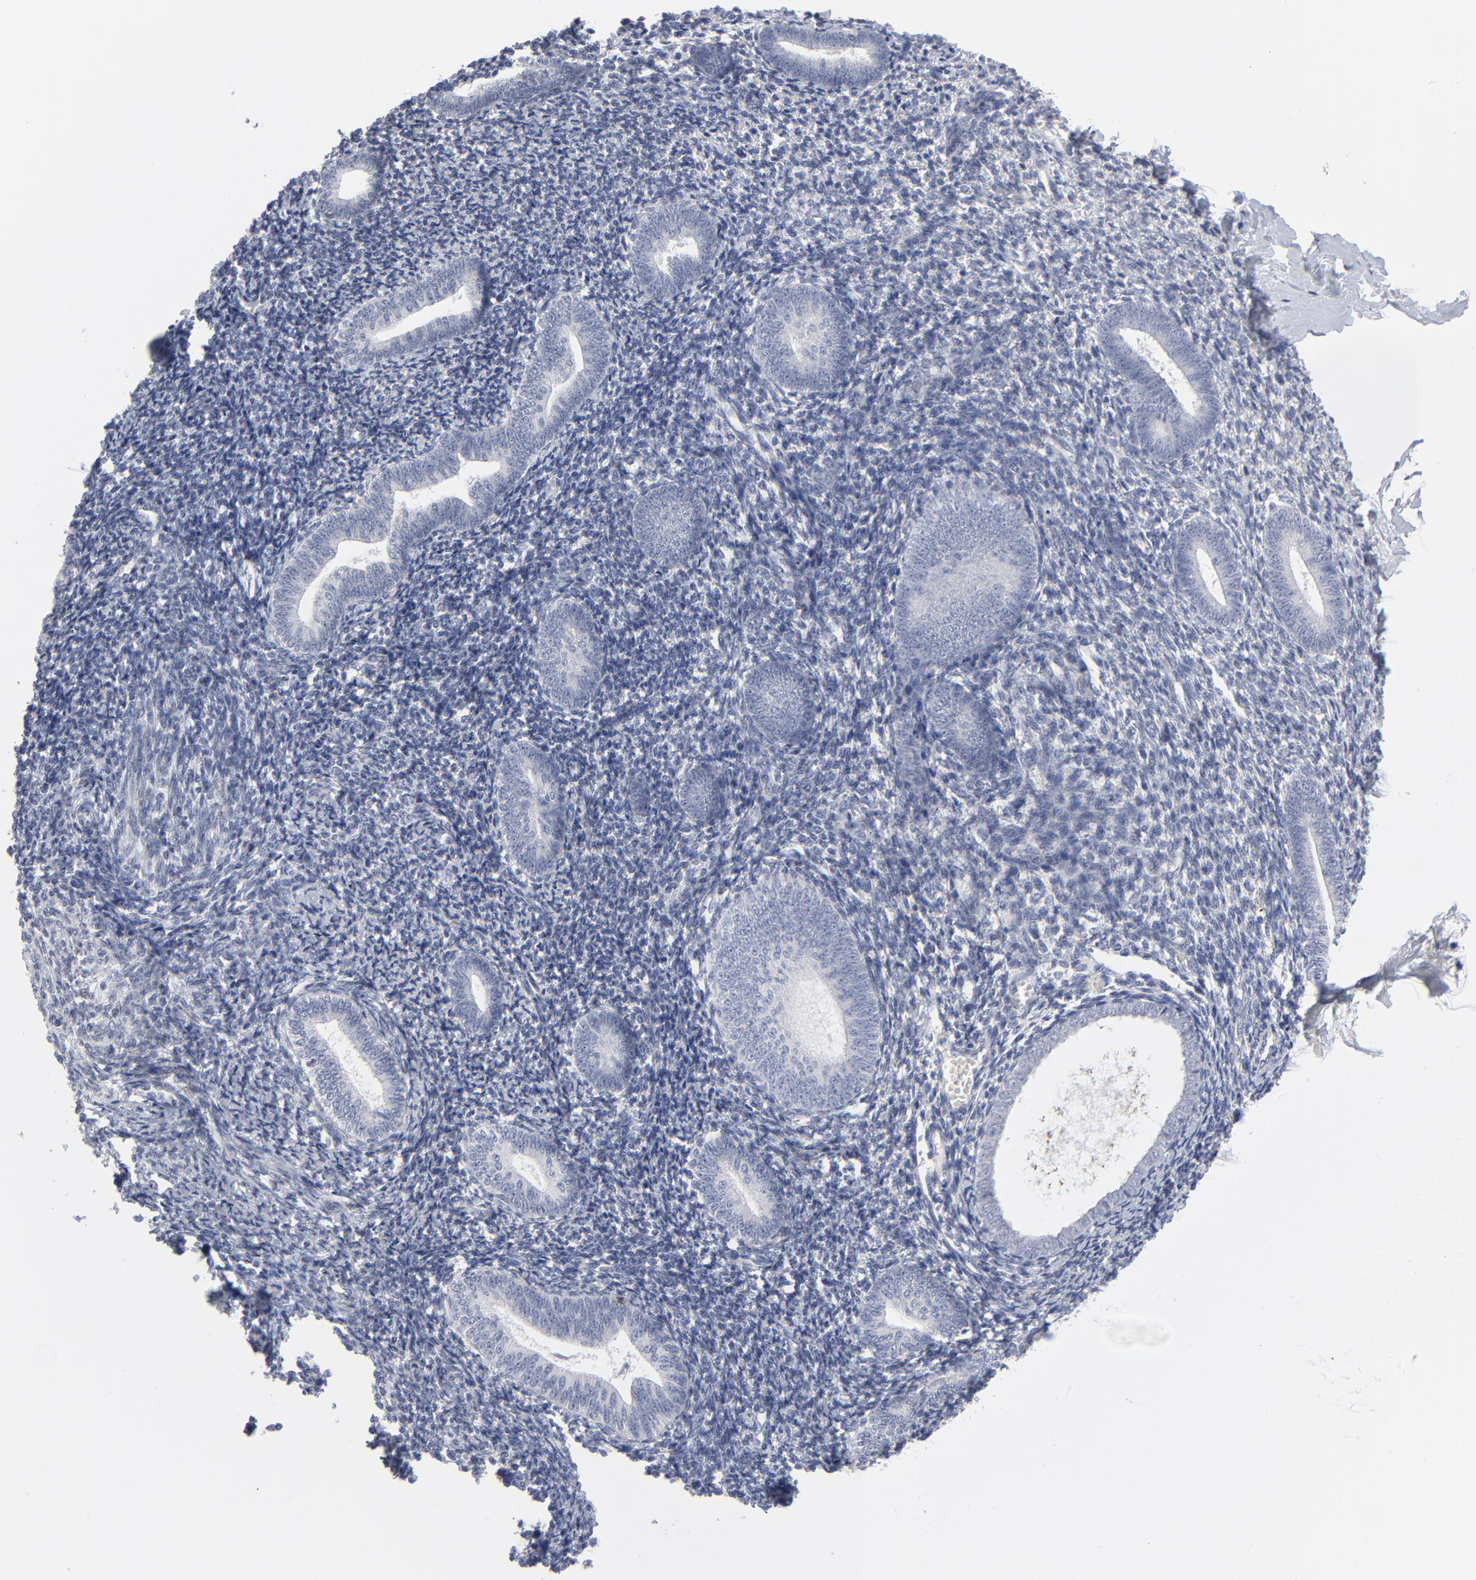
{"staining": {"intensity": "negative", "quantity": "none", "location": "none"}, "tissue": "endometrium", "cell_type": "Cells in endometrial stroma", "image_type": "normal", "snomed": [{"axis": "morphology", "description": "Normal tissue, NOS"}, {"axis": "topography", "description": "Endometrium"}], "caption": "A high-resolution photomicrograph shows IHC staining of benign endometrium, which exhibits no significant staining in cells in endometrial stroma.", "gene": "AURKA", "patient": {"sex": "female", "age": 57}}